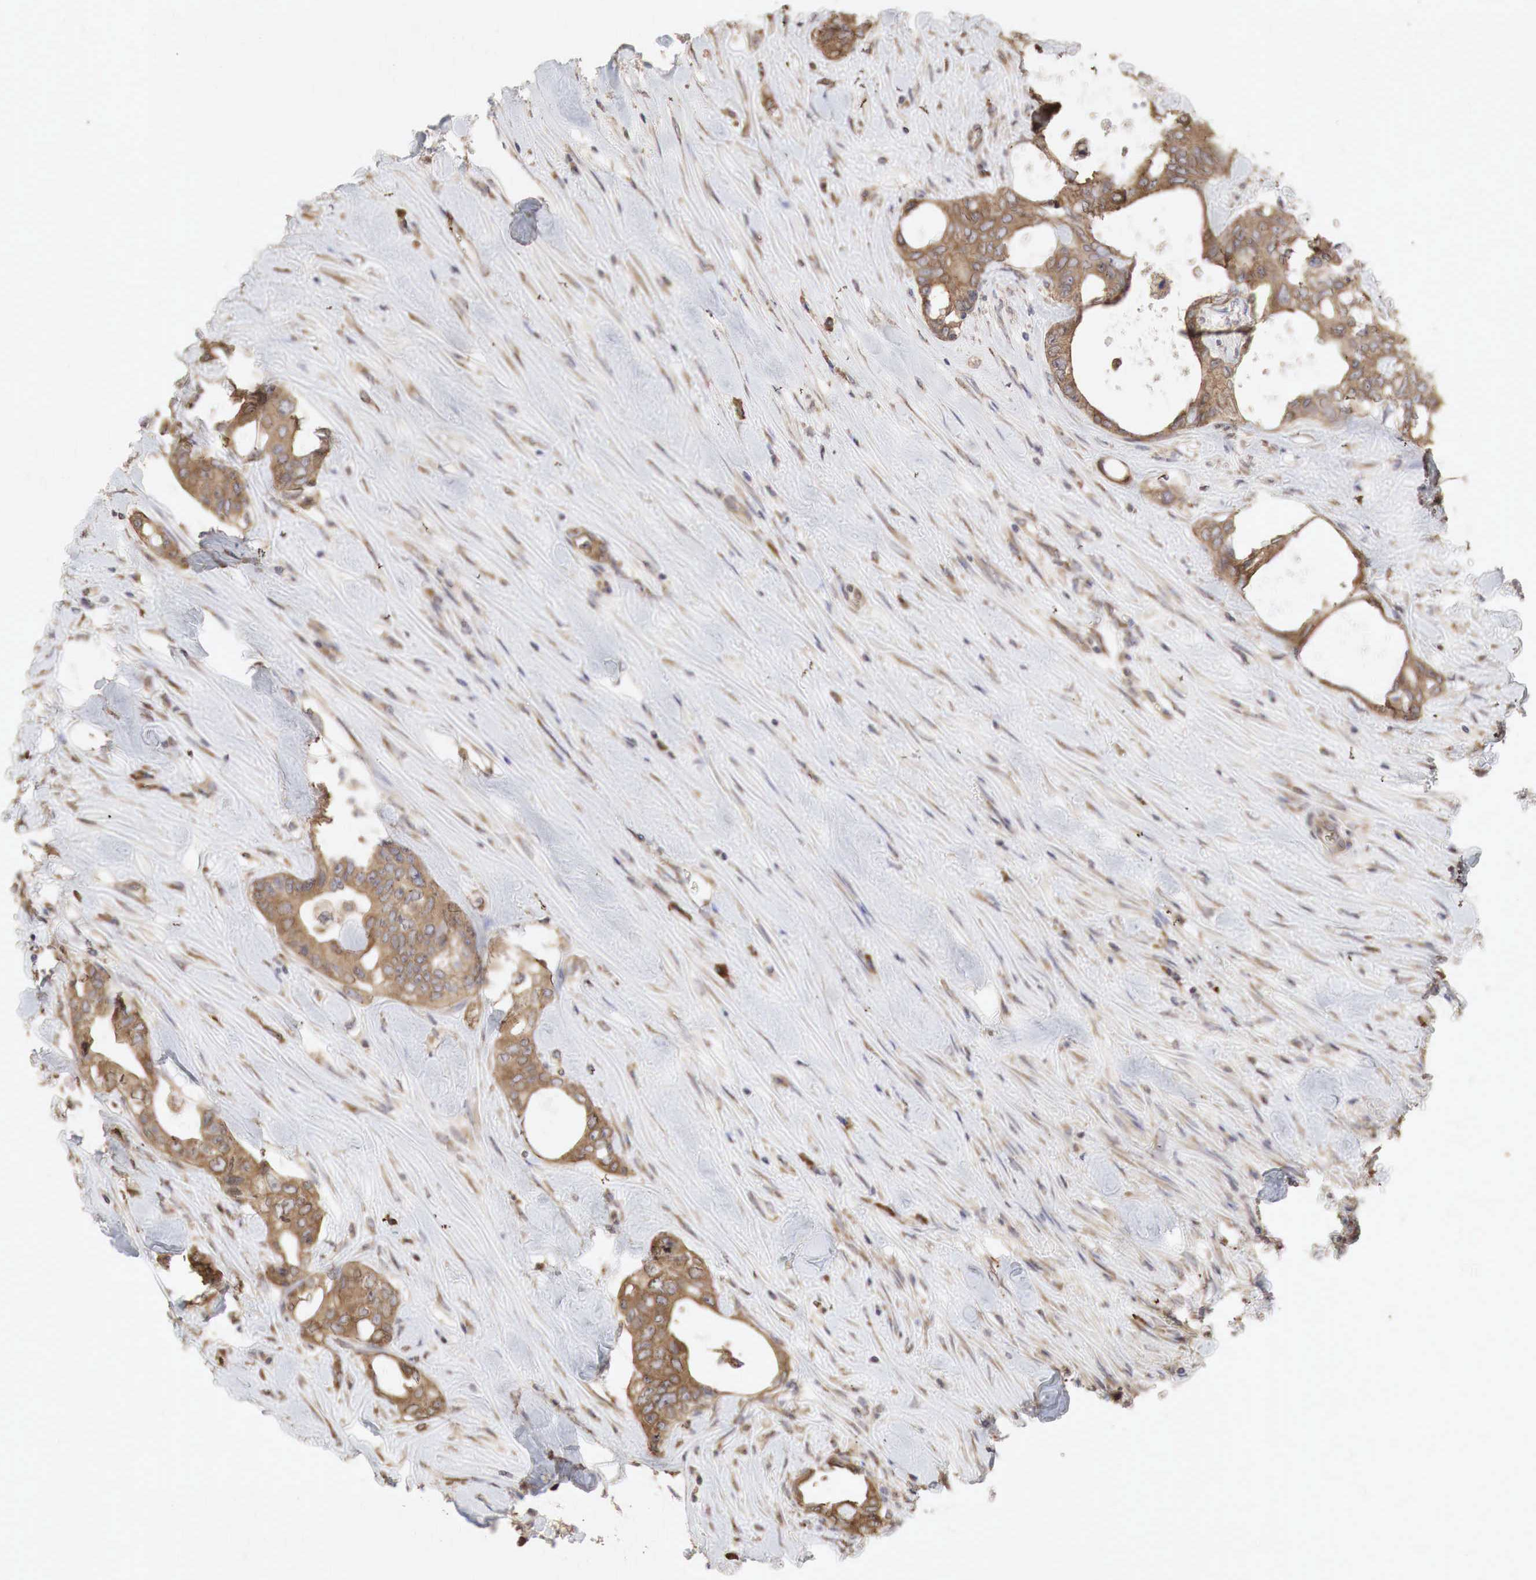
{"staining": {"intensity": "moderate", "quantity": ">75%", "location": "cytoplasmic/membranous"}, "tissue": "colorectal cancer", "cell_type": "Tumor cells", "image_type": "cancer", "snomed": [{"axis": "morphology", "description": "Adenocarcinoma, NOS"}, {"axis": "topography", "description": "Rectum"}], "caption": "Brown immunohistochemical staining in human adenocarcinoma (colorectal) exhibits moderate cytoplasmic/membranous positivity in about >75% of tumor cells.", "gene": "PABPC5", "patient": {"sex": "female", "age": 57}}